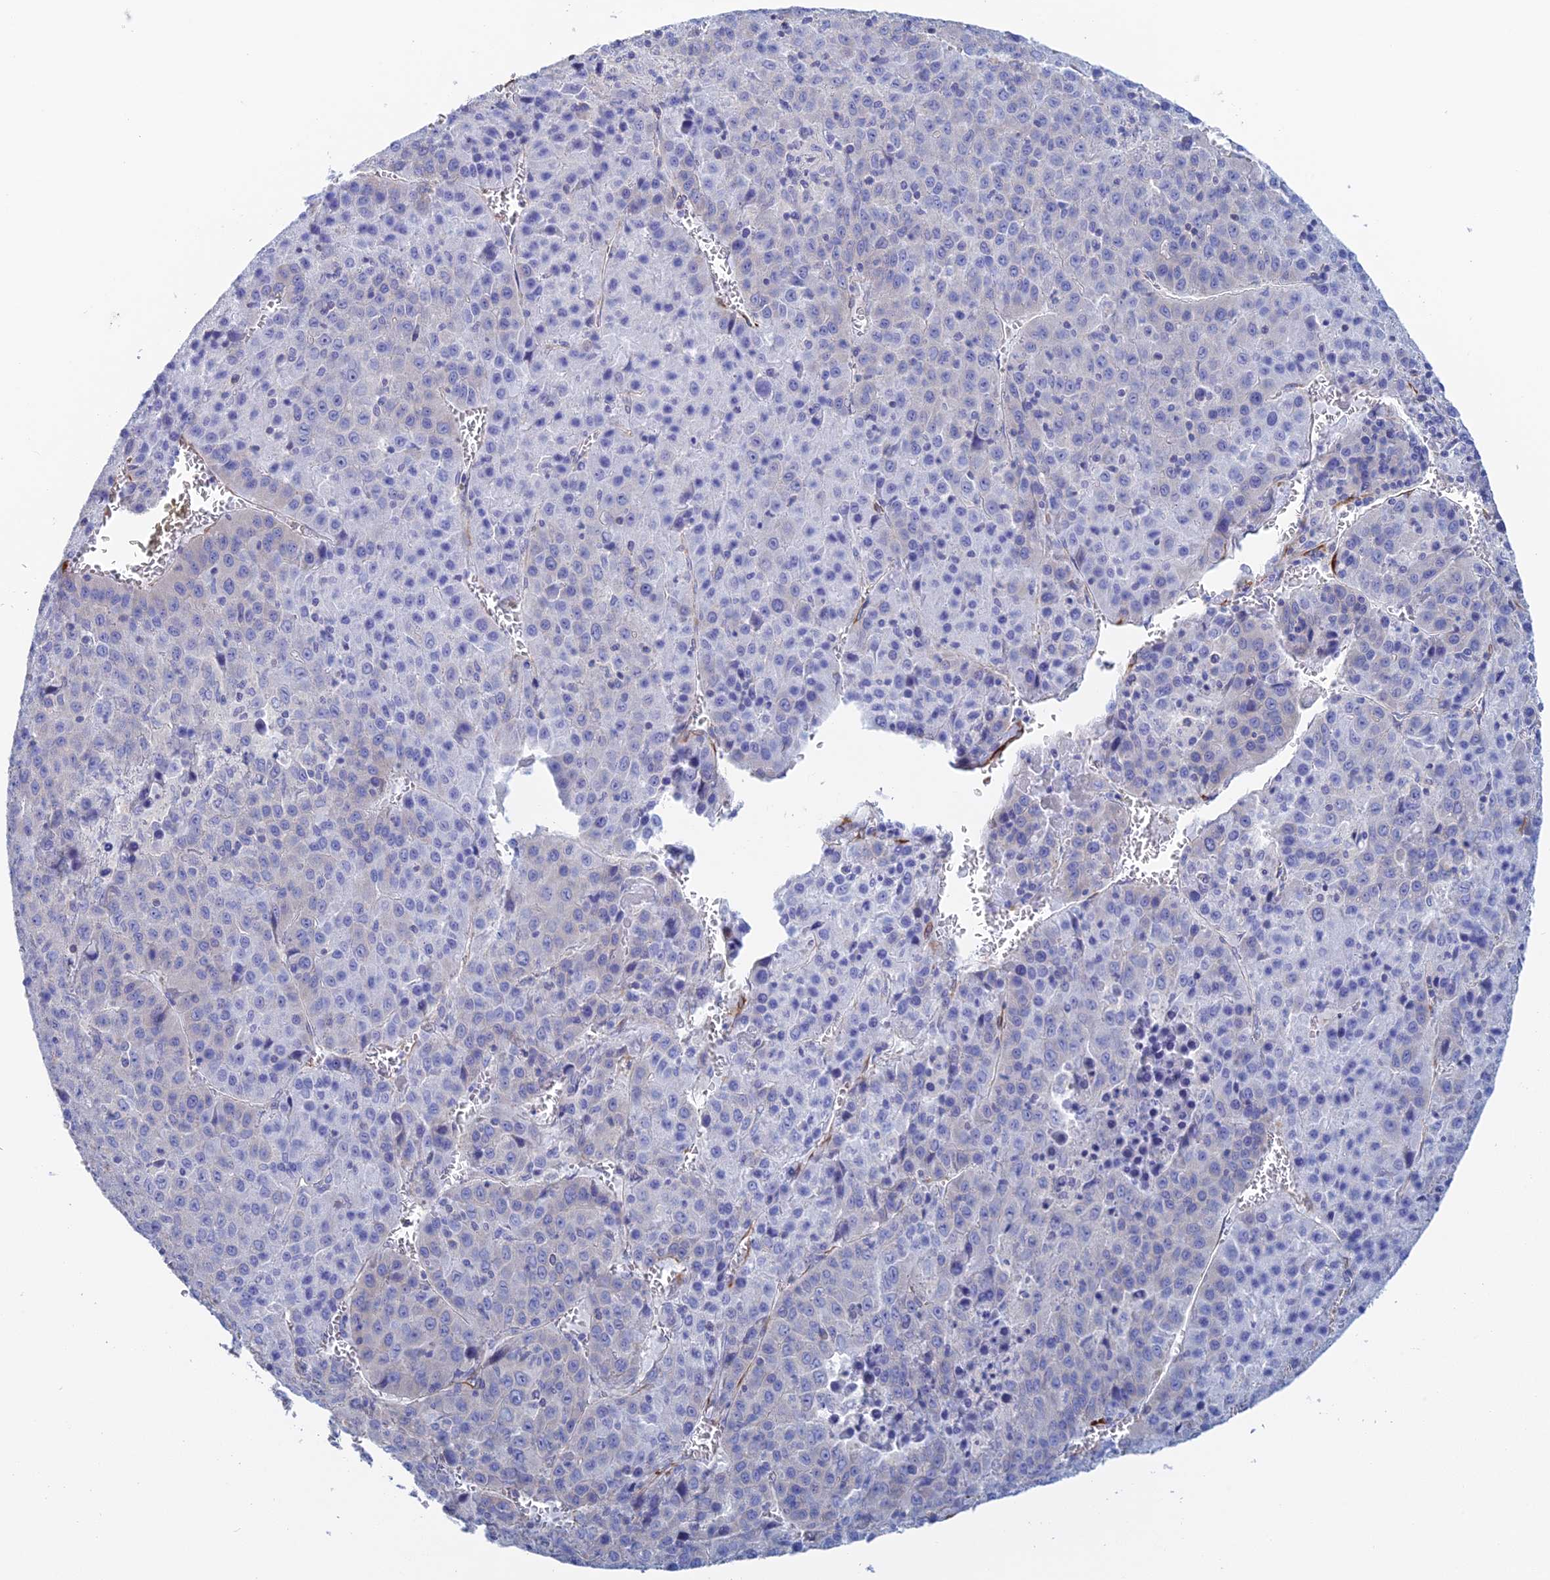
{"staining": {"intensity": "negative", "quantity": "none", "location": "none"}, "tissue": "liver cancer", "cell_type": "Tumor cells", "image_type": "cancer", "snomed": [{"axis": "morphology", "description": "Carcinoma, Hepatocellular, NOS"}, {"axis": "topography", "description": "Liver"}], "caption": "This is a micrograph of IHC staining of hepatocellular carcinoma (liver), which shows no positivity in tumor cells. The staining is performed using DAB (3,3'-diaminobenzidine) brown chromogen with nuclei counter-stained in using hematoxylin.", "gene": "PCDHA8", "patient": {"sex": "female", "age": 53}}